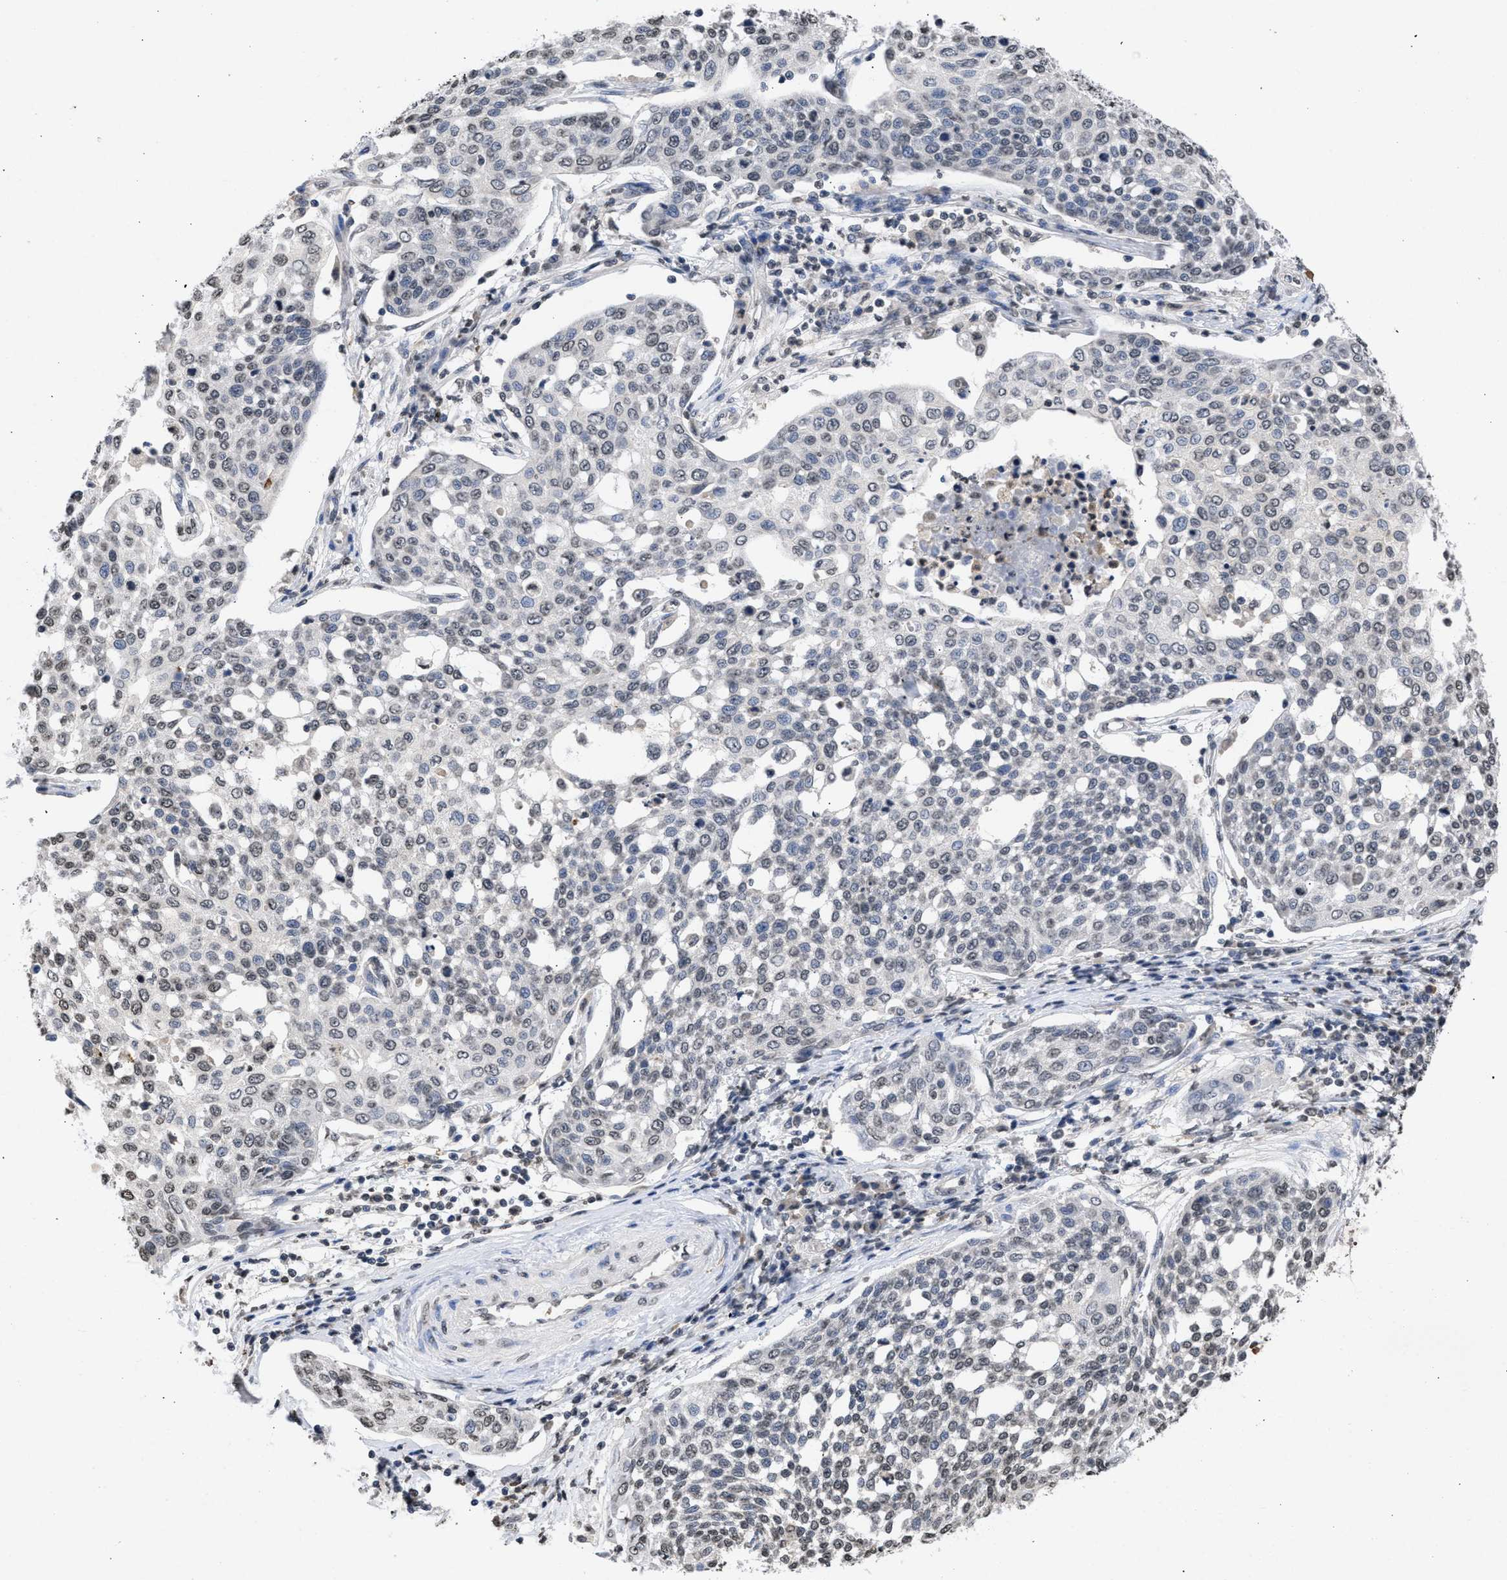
{"staining": {"intensity": "weak", "quantity": "<25%", "location": "nuclear"}, "tissue": "cervical cancer", "cell_type": "Tumor cells", "image_type": "cancer", "snomed": [{"axis": "morphology", "description": "Squamous cell carcinoma, NOS"}, {"axis": "topography", "description": "Cervix"}], "caption": "IHC photomicrograph of neoplastic tissue: human cervical squamous cell carcinoma stained with DAB demonstrates no significant protein staining in tumor cells. Nuclei are stained in blue.", "gene": "NUP35", "patient": {"sex": "female", "age": 34}}